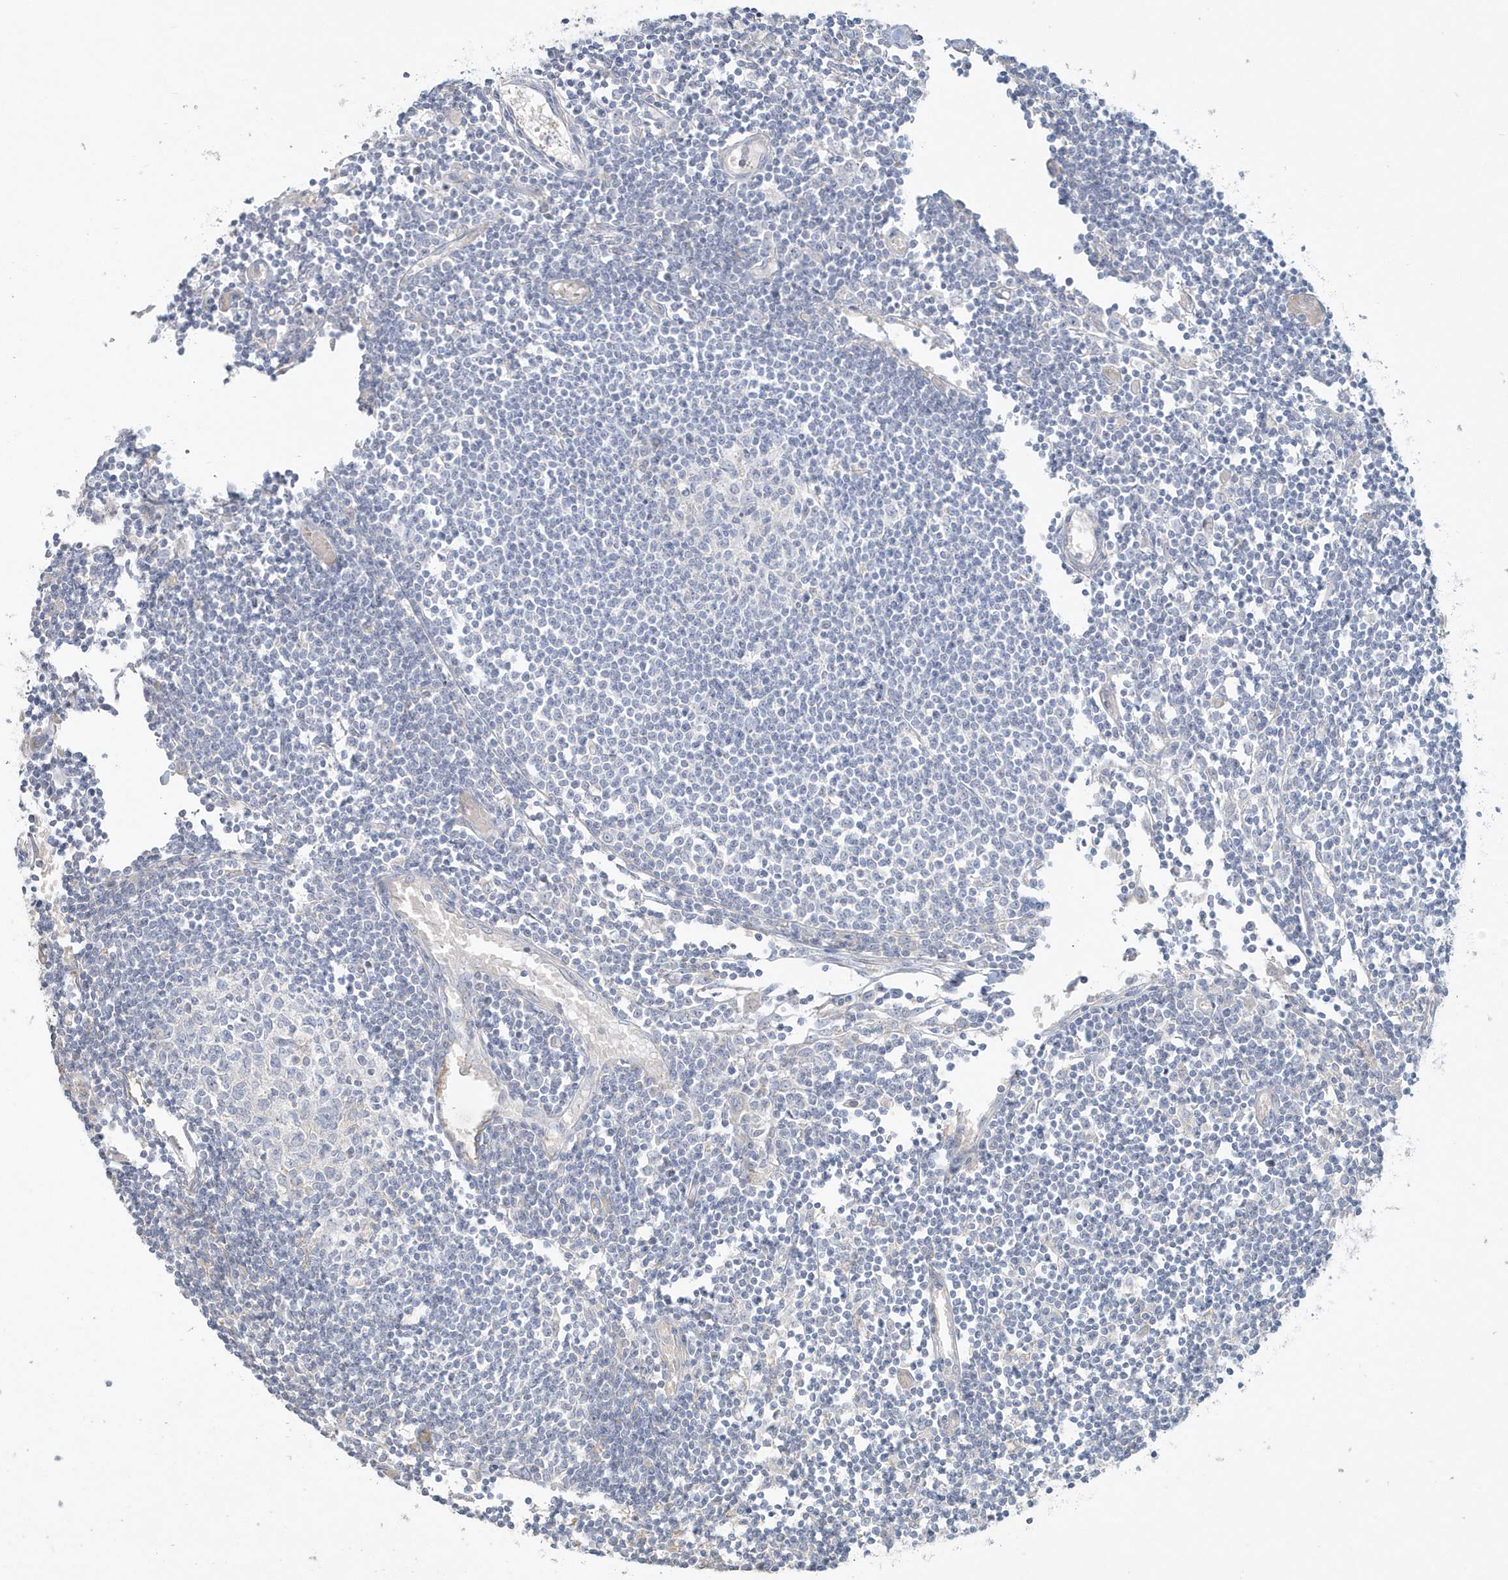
{"staining": {"intensity": "negative", "quantity": "none", "location": "none"}, "tissue": "lymph node", "cell_type": "Germinal center cells", "image_type": "normal", "snomed": [{"axis": "morphology", "description": "Normal tissue, NOS"}, {"axis": "topography", "description": "Lymph node"}], "caption": "IHC image of normal lymph node: lymph node stained with DAB (3,3'-diaminobenzidine) demonstrates no significant protein positivity in germinal center cells.", "gene": "BLTP3A", "patient": {"sex": "female", "age": 11}}